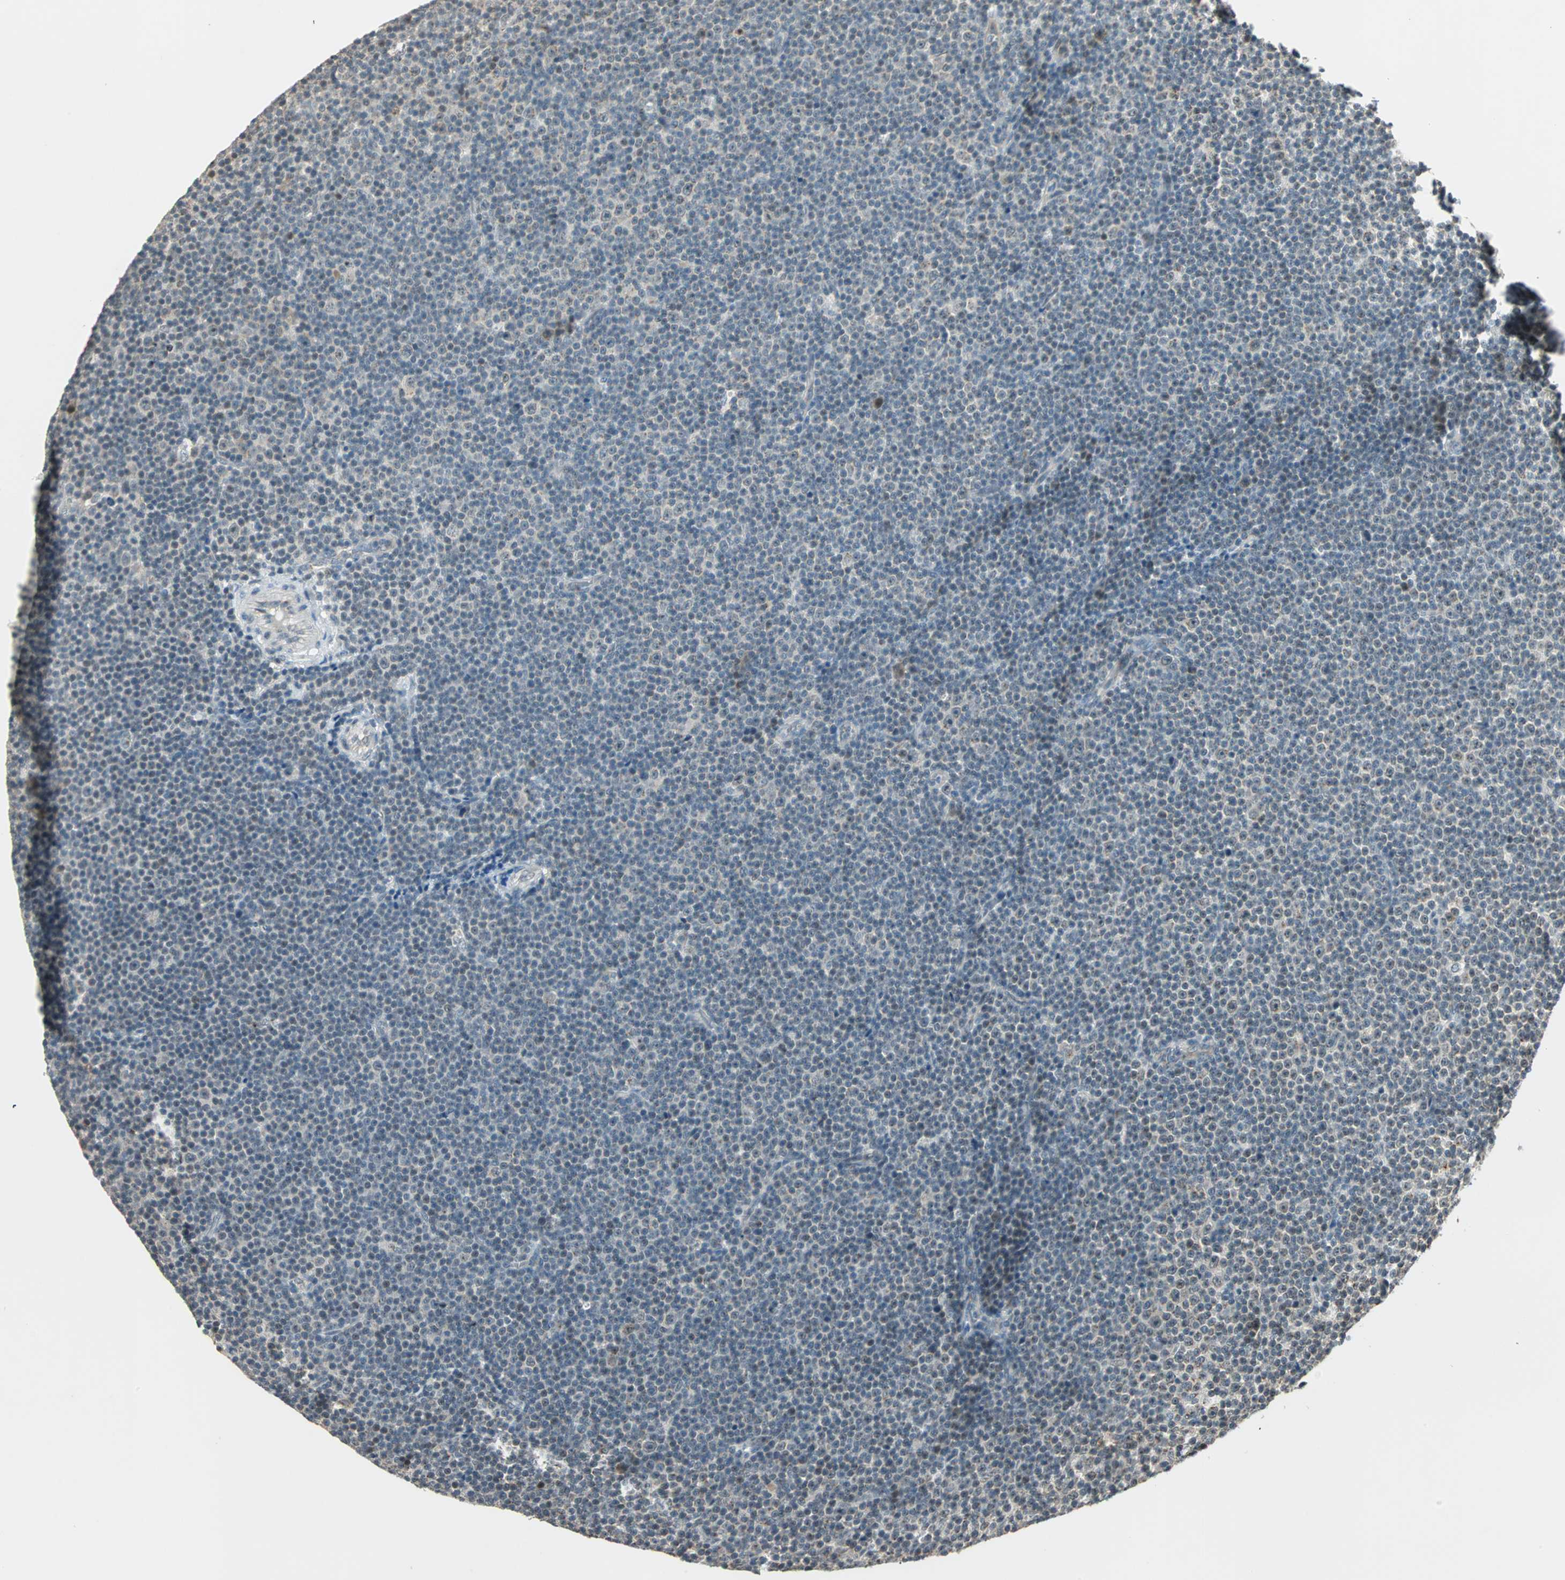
{"staining": {"intensity": "weak", "quantity": "<25%", "location": "nuclear"}, "tissue": "lymphoma", "cell_type": "Tumor cells", "image_type": "cancer", "snomed": [{"axis": "morphology", "description": "Malignant lymphoma, non-Hodgkin's type, Low grade"}, {"axis": "topography", "description": "Lymph node"}], "caption": "A histopathology image of lymphoma stained for a protein shows no brown staining in tumor cells. The staining was performed using DAB (3,3'-diaminobenzidine) to visualize the protein expression in brown, while the nuclei were stained in blue with hematoxylin (Magnification: 20x).", "gene": "PRDM2", "patient": {"sex": "female", "age": 67}}